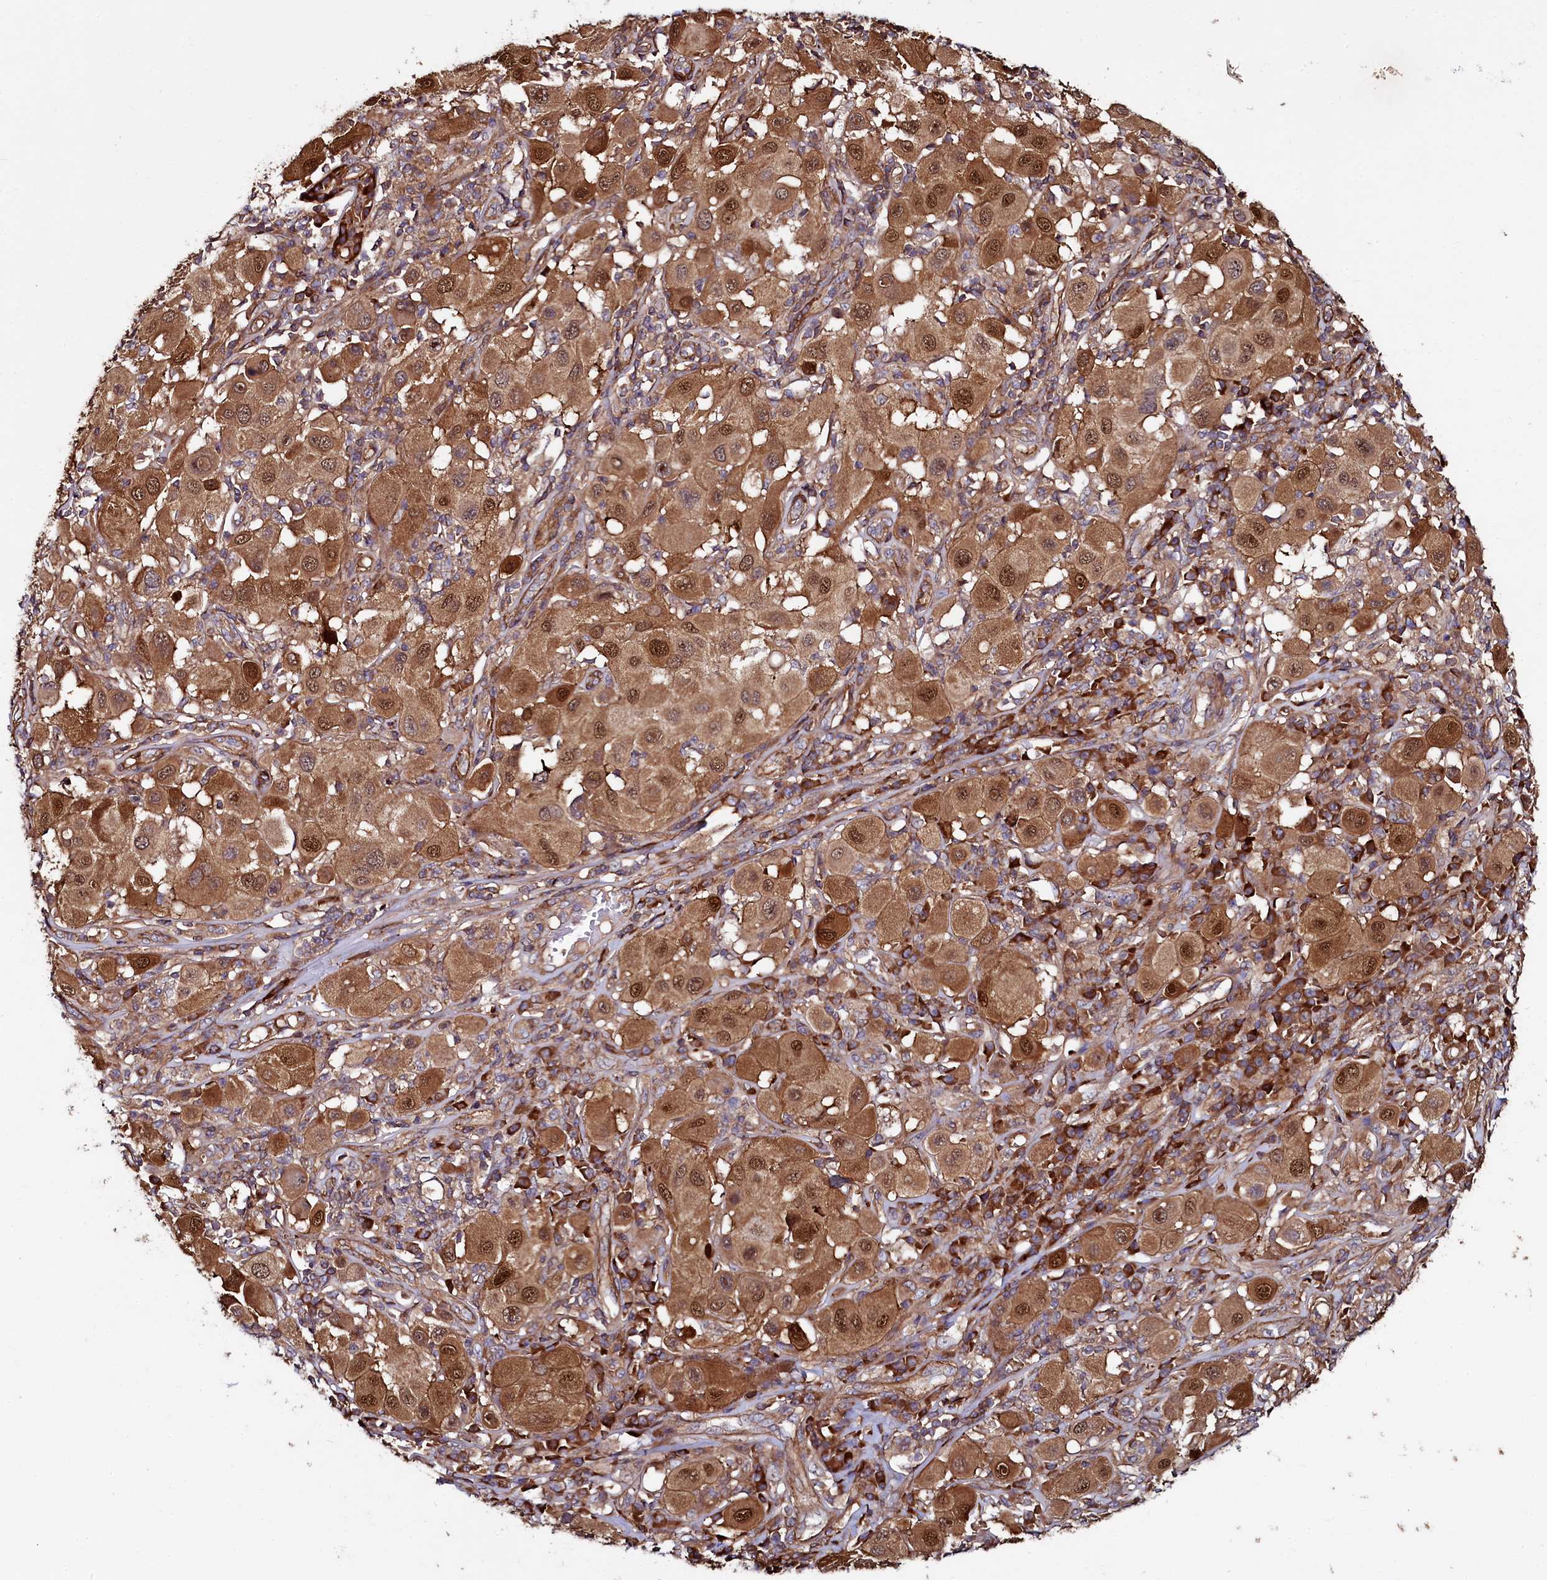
{"staining": {"intensity": "moderate", "quantity": ">75%", "location": "cytoplasmic/membranous,nuclear"}, "tissue": "melanoma", "cell_type": "Tumor cells", "image_type": "cancer", "snomed": [{"axis": "morphology", "description": "Malignant melanoma, Metastatic site"}, {"axis": "topography", "description": "Skin"}], "caption": "Melanoma stained with IHC exhibits moderate cytoplasmic/membranous and nuclear expression in approximately >75% of tumor cells.", "gene": "USPL1", "patient": {"sex": "male", "age": 41}}